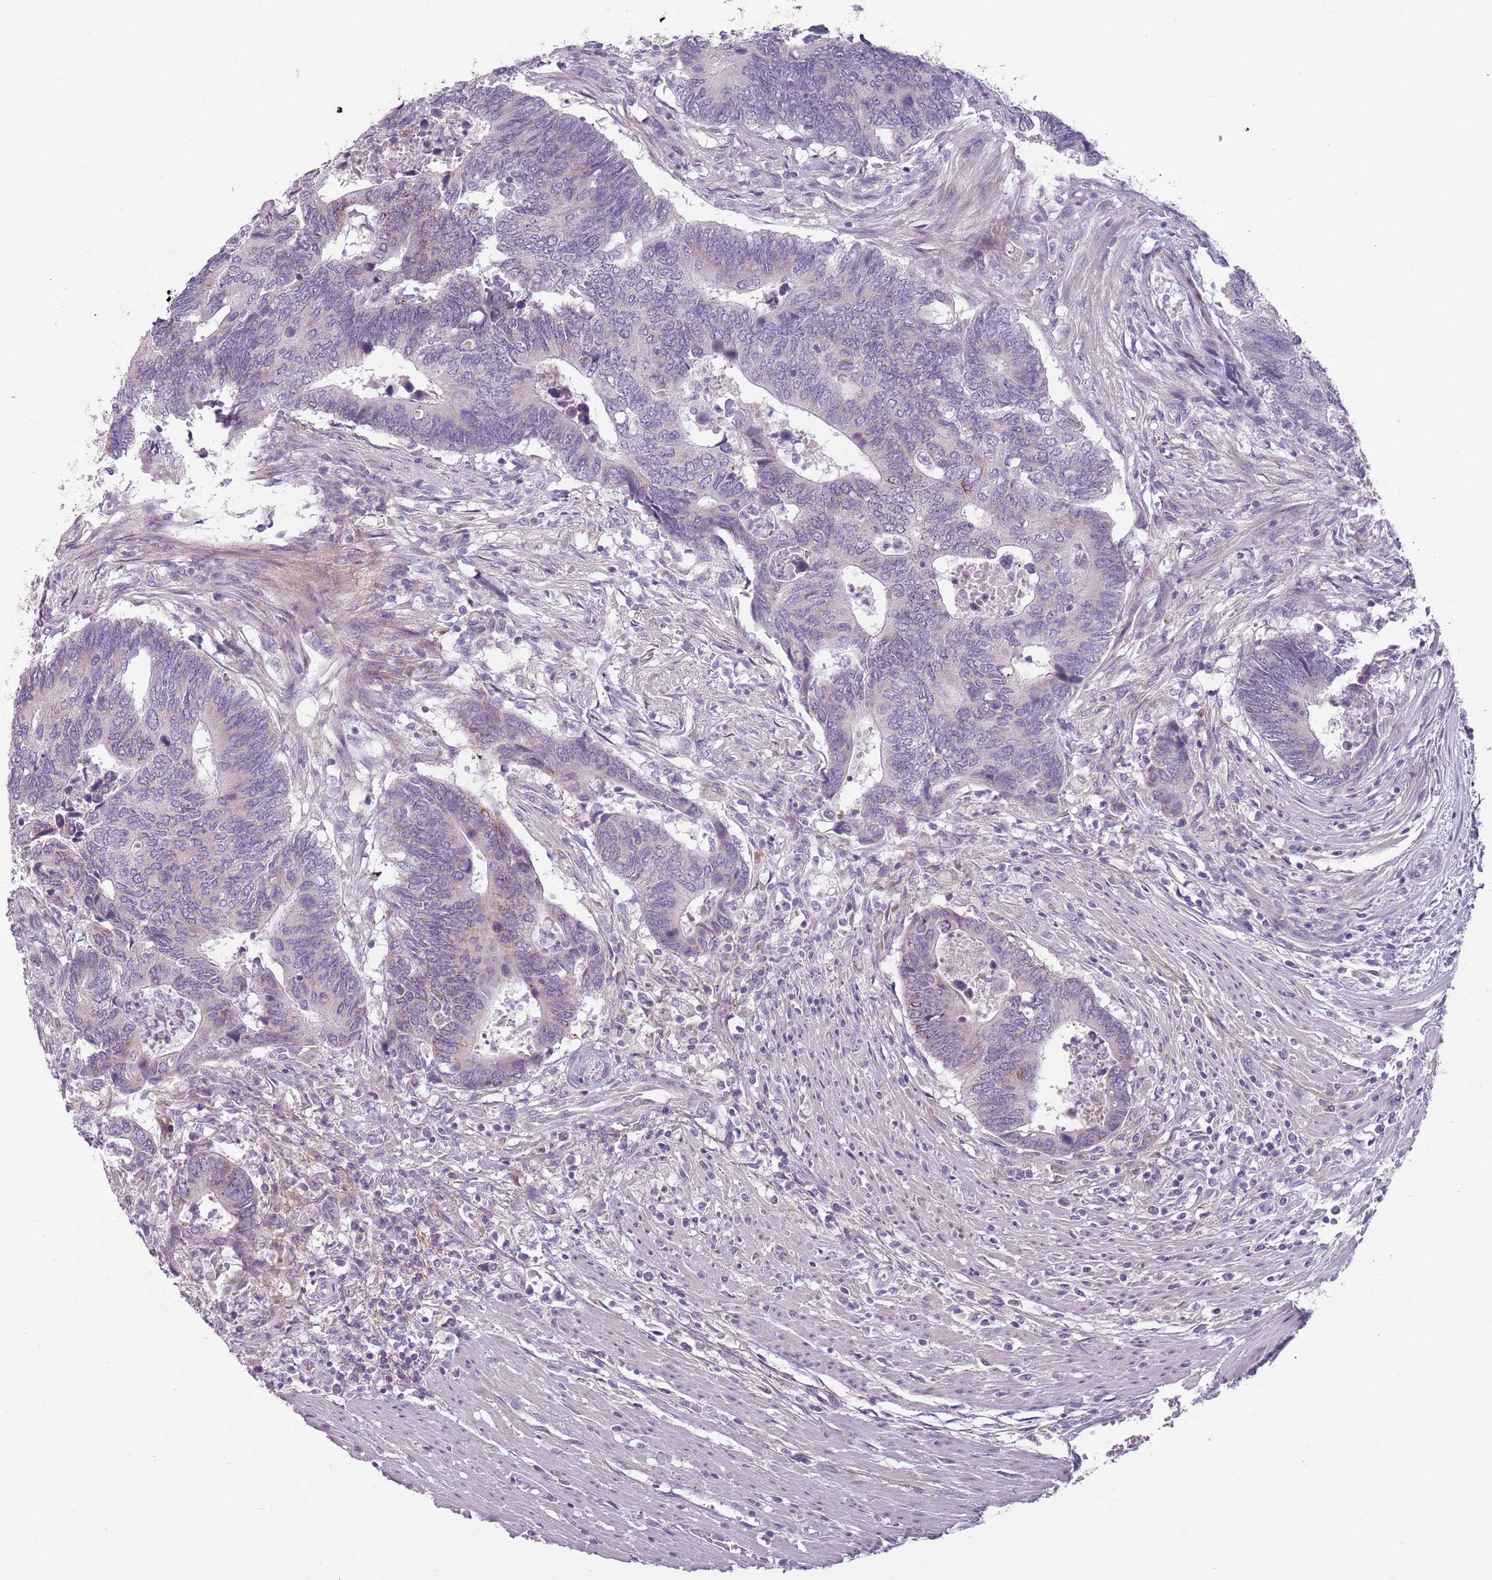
{"staining": {"intensity": "weak", "quantity": "<25%", "location": "cytoplasmic/membranous"}, "tissue": "colorectal cancer", "cell_type": "Tumor cells", "image_type": "cancer", "snomed": [{"axis": "morphology", "description": "Adenocarcinoma, NOS"}, {"axis": "topography", "description": "Colon"}], "caption": "Immunohistochemistry of adenocarcinoma (colorectal) shows no expression in tumor cells.", "gene": "MEGF8", "patient": {"sex": "male", "age": 87}}